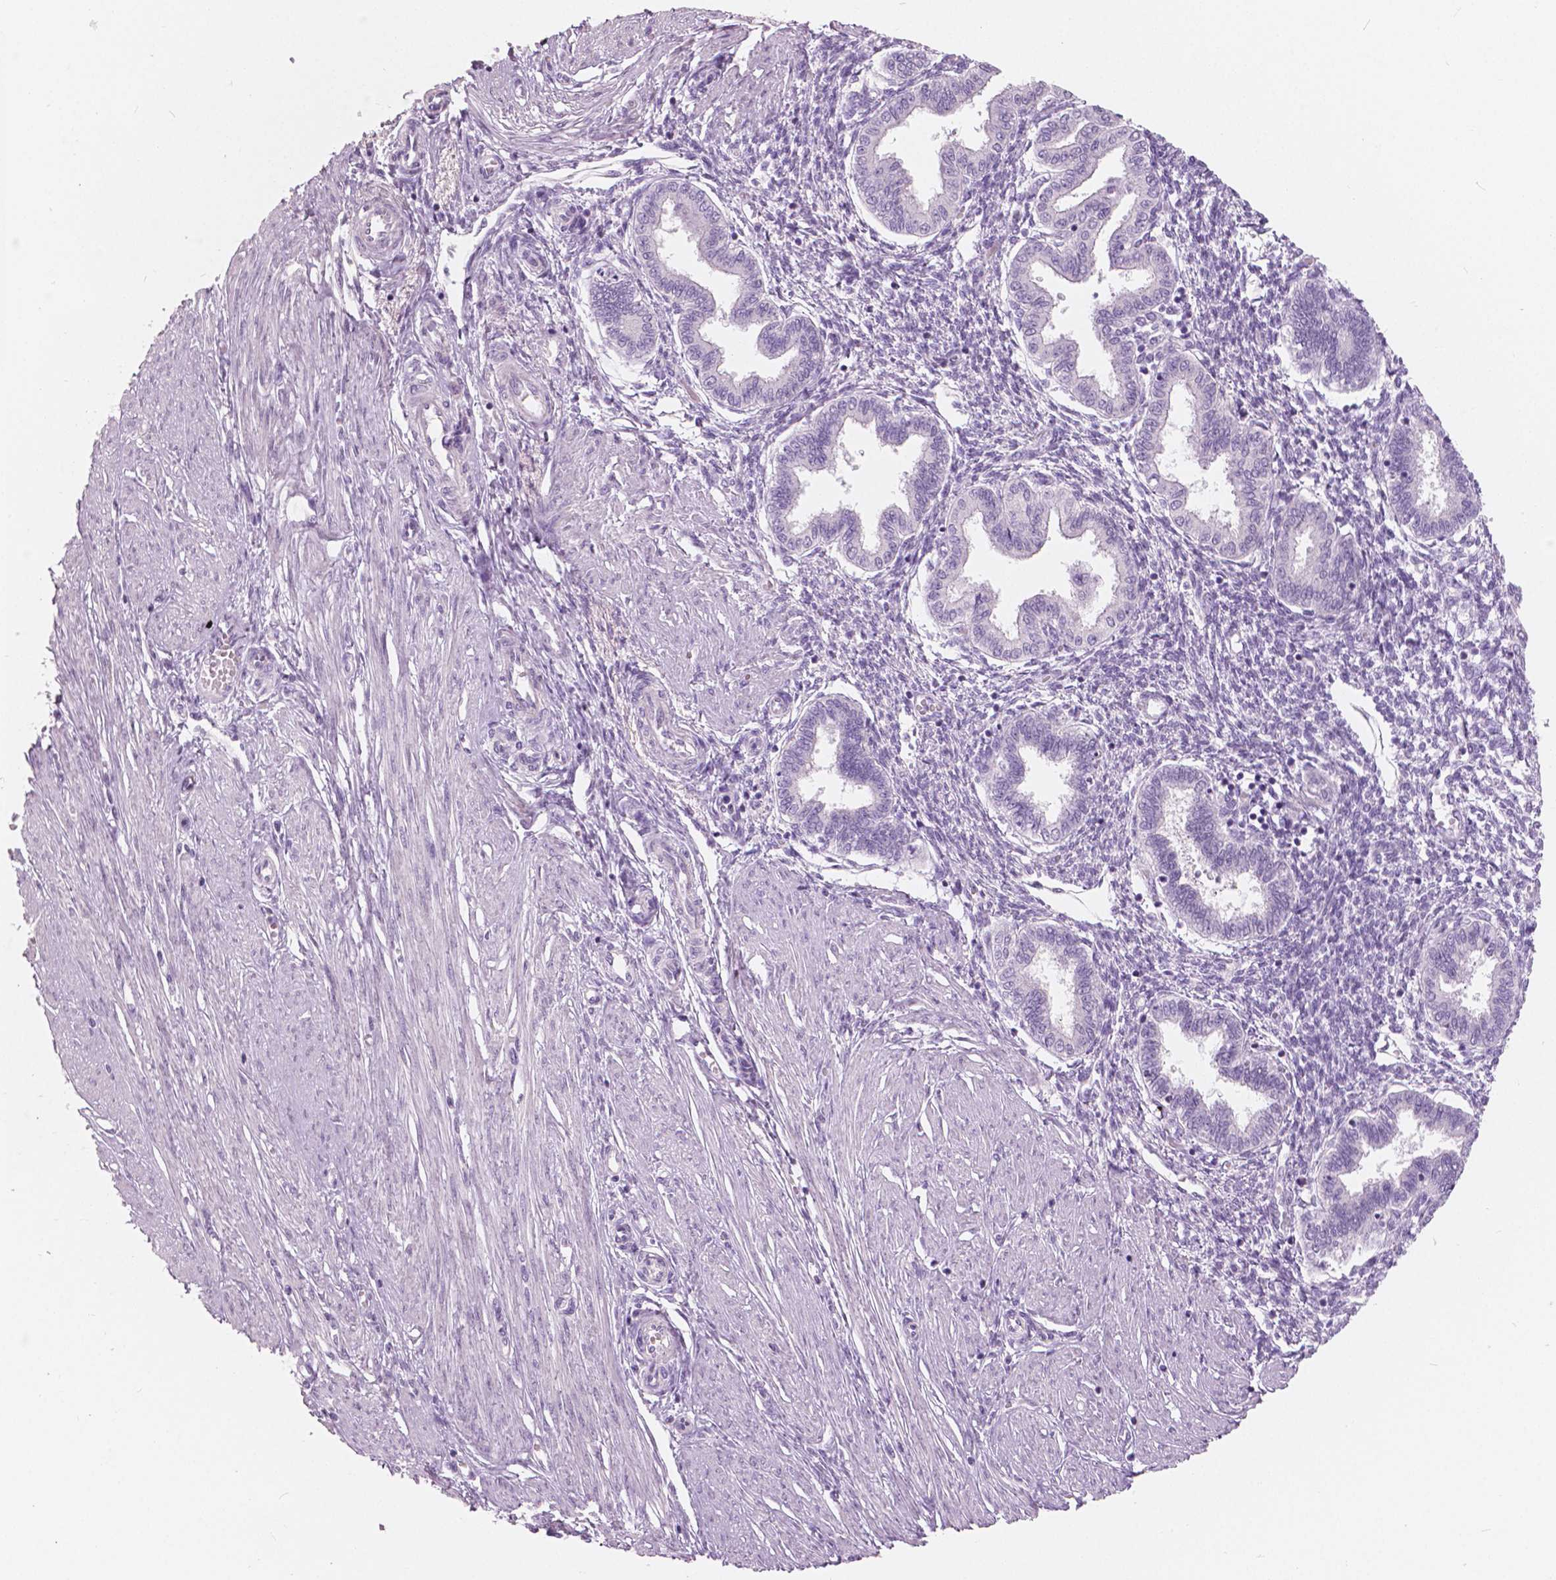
{"staining": {"intensity": "negative", "quantity": "none", "location": "none"}, "tissue": "endometrium", "cell_type": "Cells in endometrial stroma", "image_type": "normal", "snomed": [{"axis": "morphology", "description": "Normal tissue, NOS"}, {"axis": "topography", "description": "Endometrium"}], "caption": "A high-resolution image shows immunohistochemistry (IHC) staining of unremarkable endometrium, which reveals no significant staining in cells in endometrial stroma. Nuclei are stained in blue.", "gene": "A4GNT", "patient": {"sex": "female", "age": 33}}